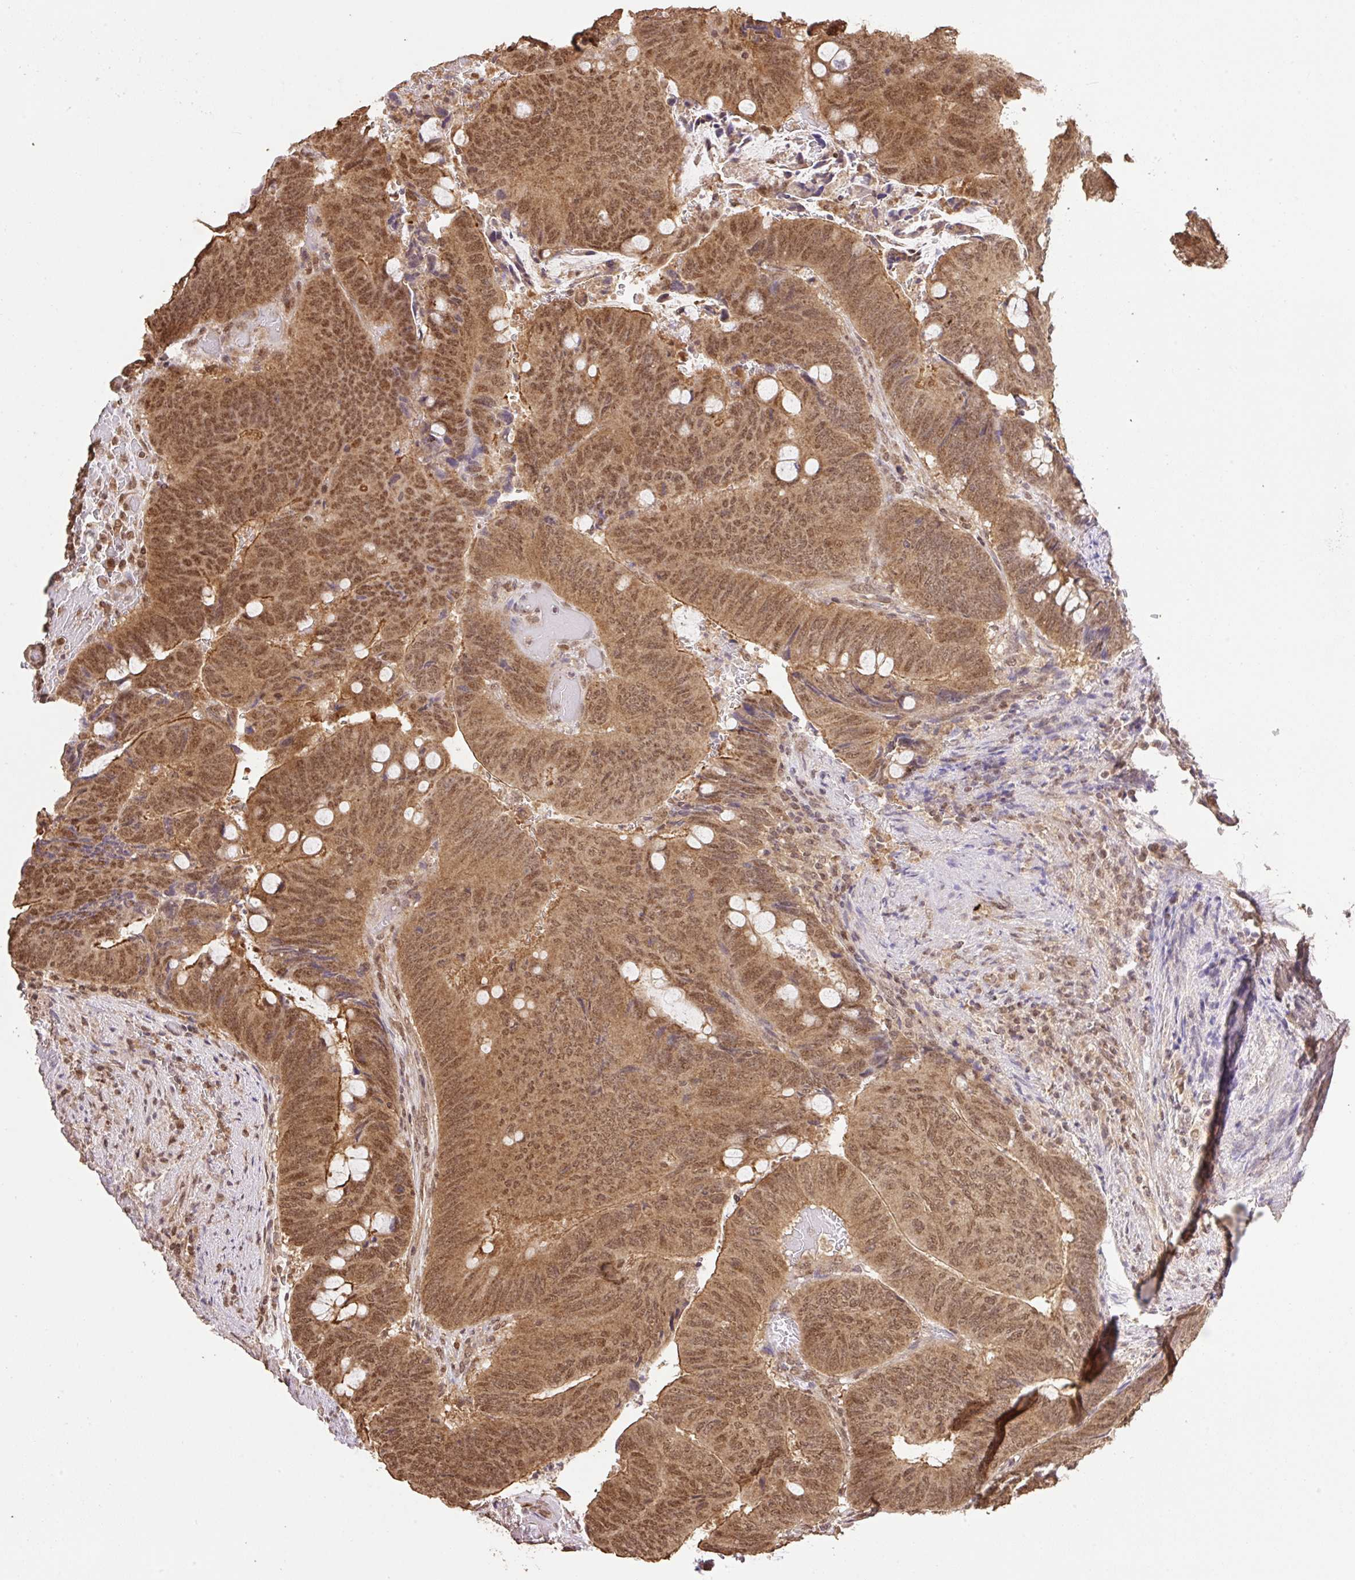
{"staining": {"intensity": "moderate", "quantity": ">75%", "location": "cytoplasmic/membranous,nuclear"}, "tissue": "colorectal cancer", "cell_type": "Tumor cells", "image_type": "cancer", "snomed": [{"axis": "morphology", "description": "Normal tissue, NOS"}, {"axis": "morphology", "description": "Adenocarcinoma, NOS"}, {"axis": "topography", "description": "Rectum"}, {"axis": "topography", "description": "Peripheral nerve tissue"}], "caption": "Immunohistochemistry (IHC) staining of adenocarcinoma (colorectal), which reveals medium levels of moderate cytoplasmic/membranous and nuclear staining in approximately >75% of tumor cells indicating moderate cytoplasmic/membranous and nuclear protein positivity. The staining was performed using DAB (3,3'-diaminobenzidine) (brown) for protein detection and nuclei were counterstained in hematoxylin (blue).", "gene": "VPS25", "patient": {"sex": "male", "age": 92}}